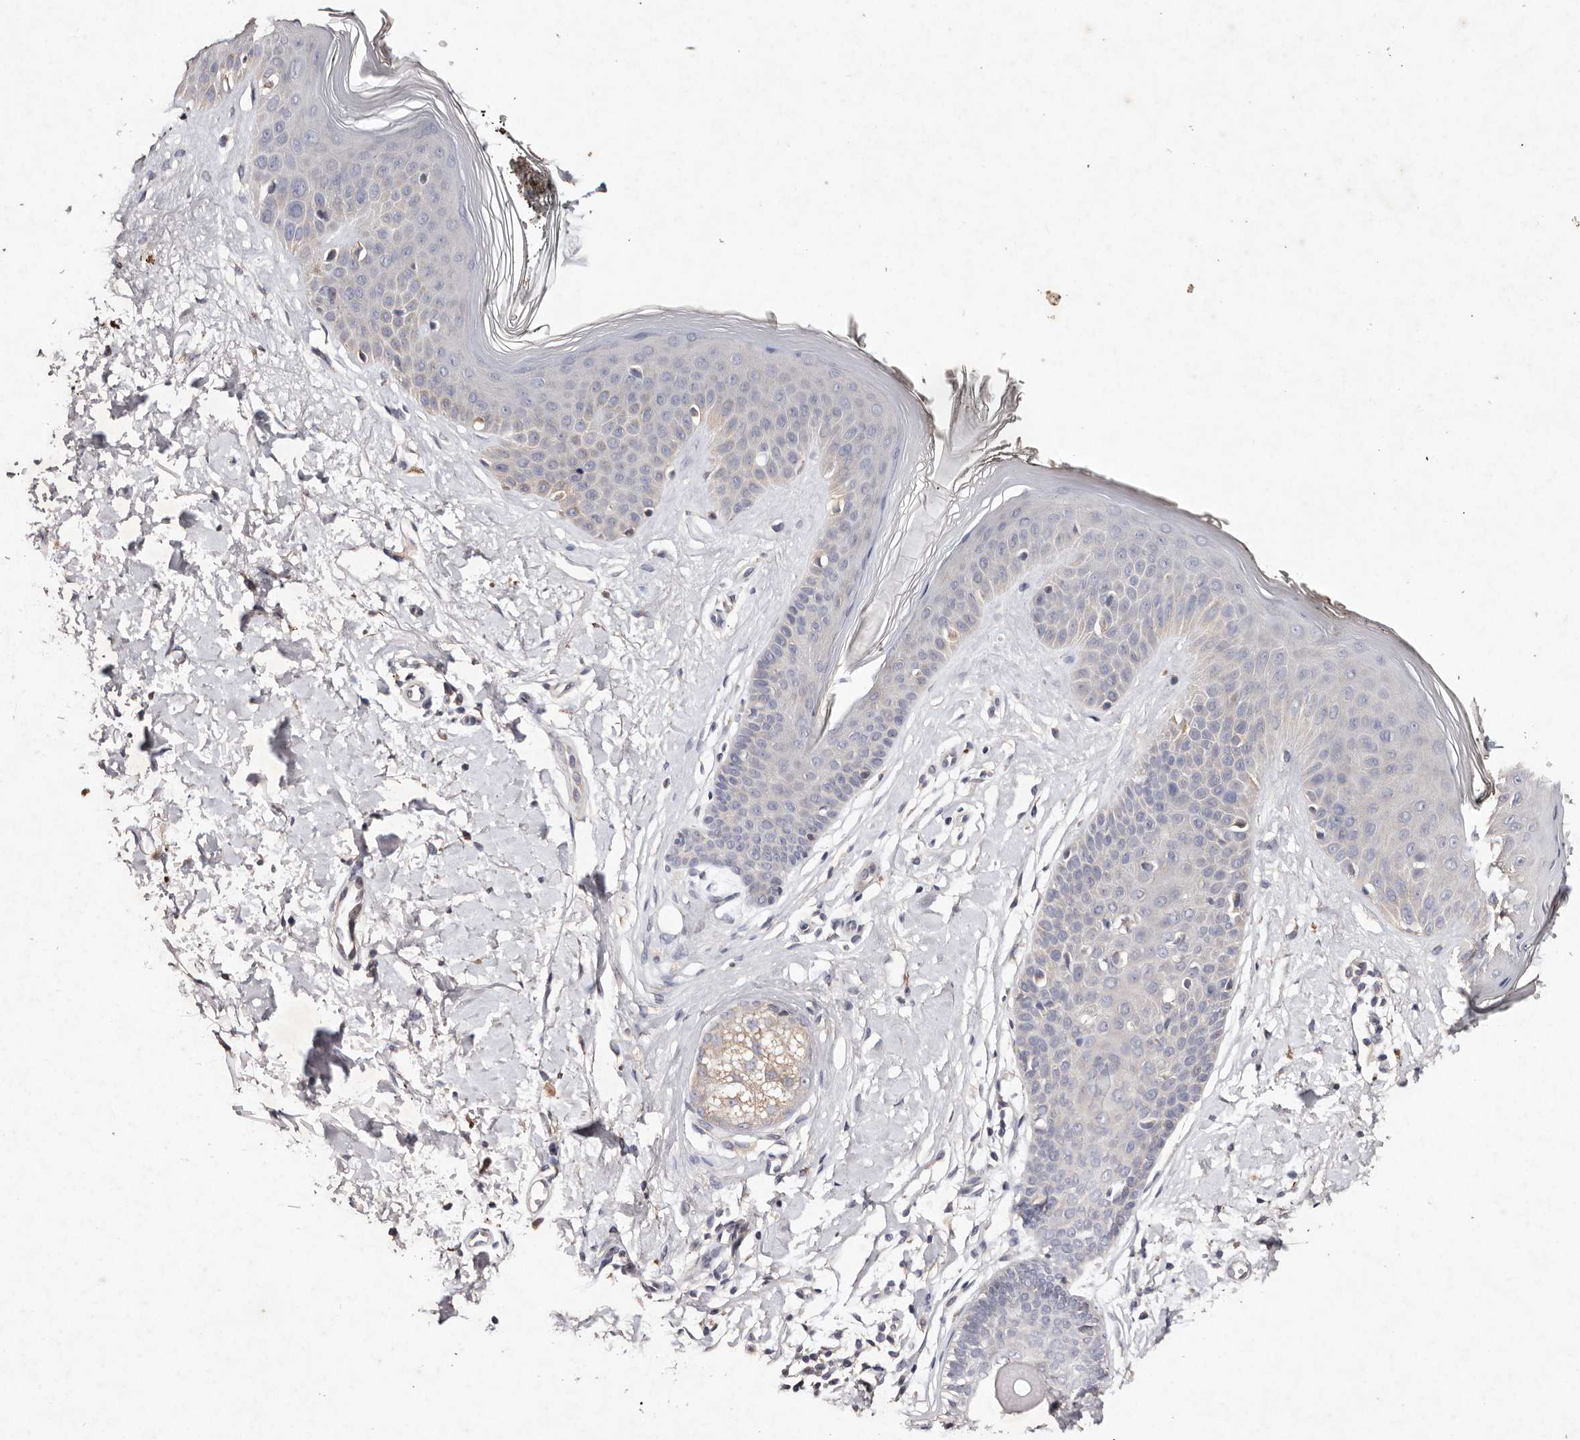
{"staining": {"intensity": "negative", "quantity": "none", "location": "none"}, "tissue": "skin", "cell_type": "Fibroblasts", "image_type": "normal", "snomed": [{"axis": "morphology", "description": "Normal tissue, NOS"}, {"axis": "topography", "description": "Skin"}], "caption": "Fibroblasts show no significant expression in normal skin. (DAB (3,3'-diaminobenzidine) IHC with hematoxylin counter stain).", "gene": "TSC2", "patient": {"sex": "female", "age": 64}}